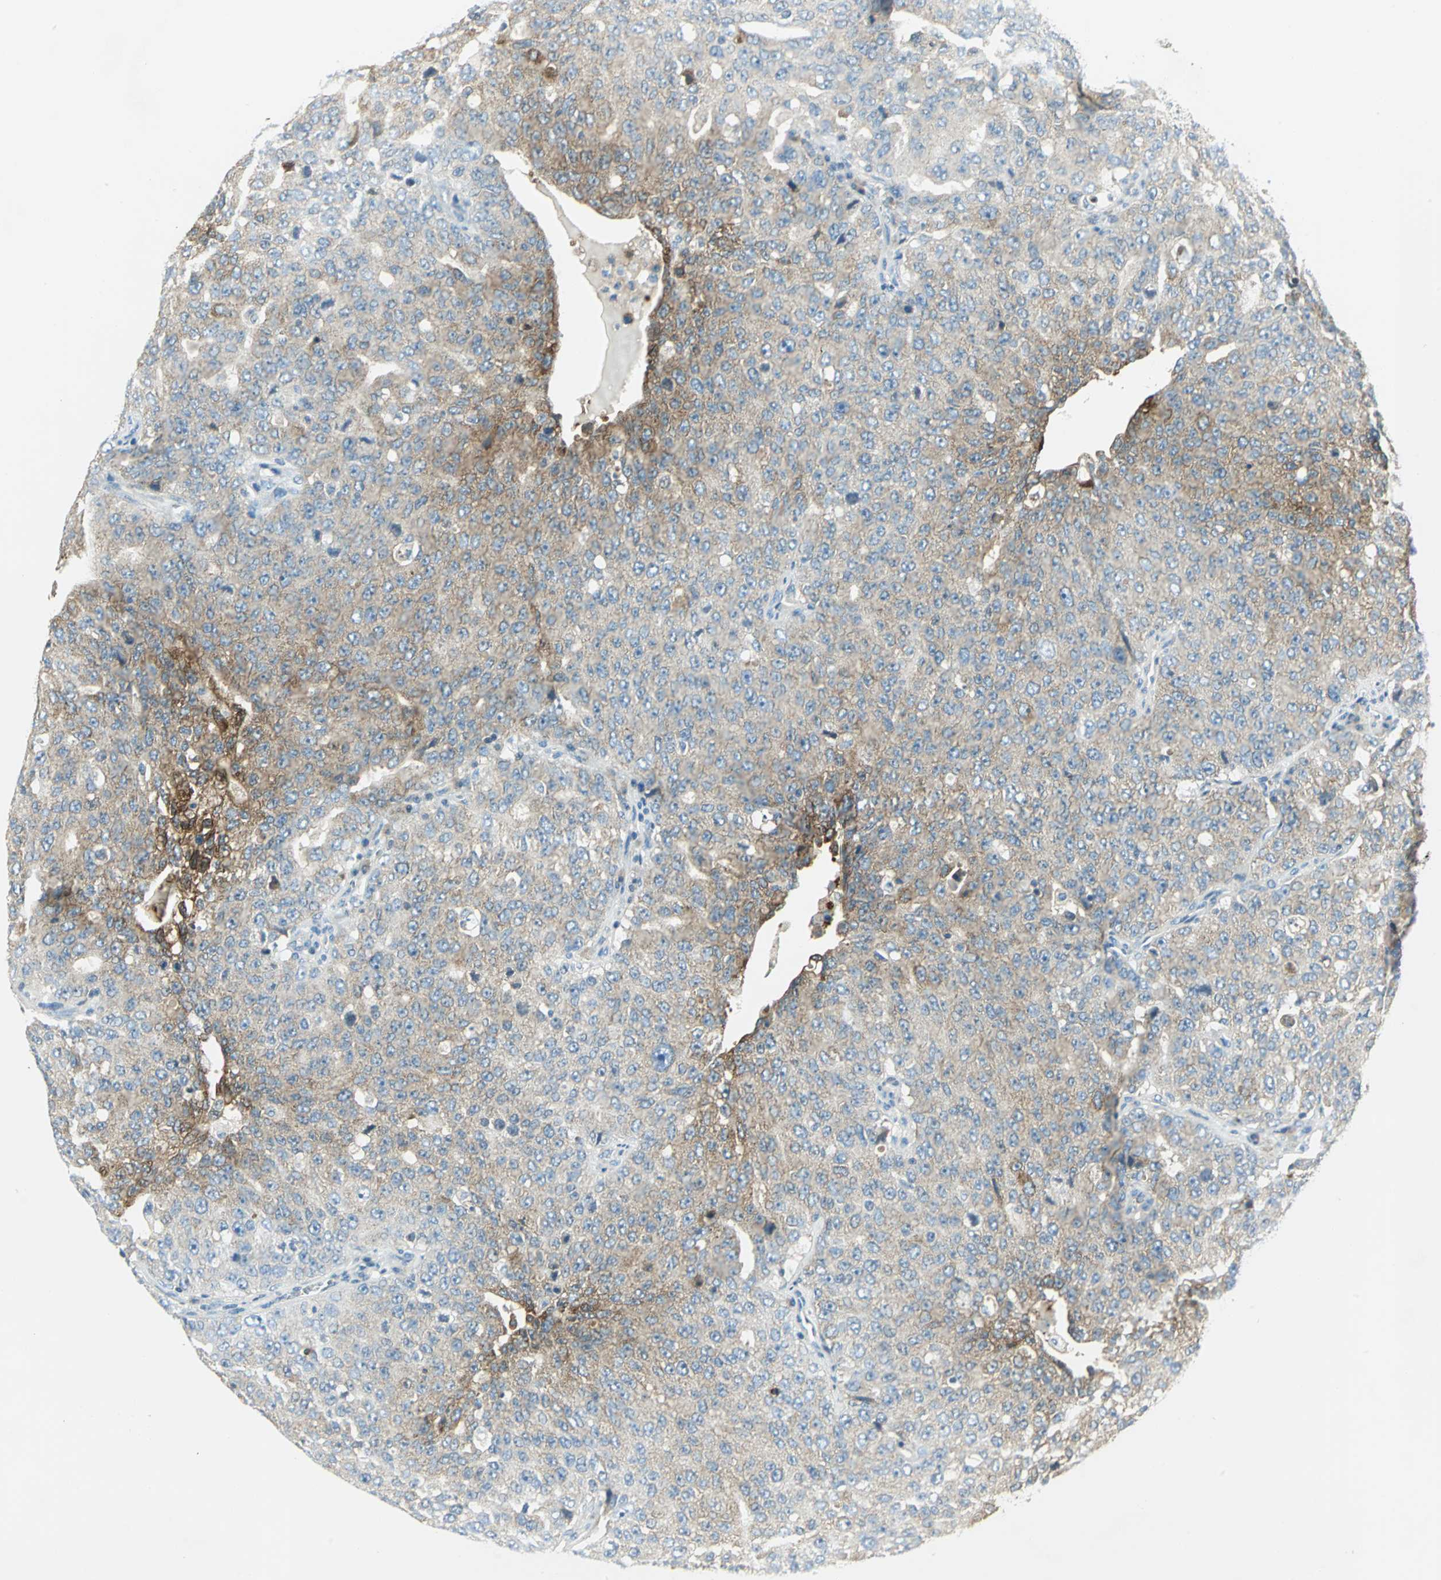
{"staining": {"intensity": "strong", "quantity": "<25%", "location": "cytoplasmic/membranous"}, "tissue": "ovarian cancer", "cell_type": "Tumor cells", "image_type": "cancer", "snomed": [{"axis": "morphology", "description": "Carcinoma, endometroid"}, {"axis": "topography", "description": "Ovary"}], "caption": "High-magnification brightfield microscopy of ovarian cancer stained with DAB (brown) and counterstained with hematoxylin (blue). tumor cells exhibit strong cytoplasmic/membranous positivity is present in approximately<25% of cells.", "gene": "ALDOA", "patient": {"sex": "female", "age": 62}}